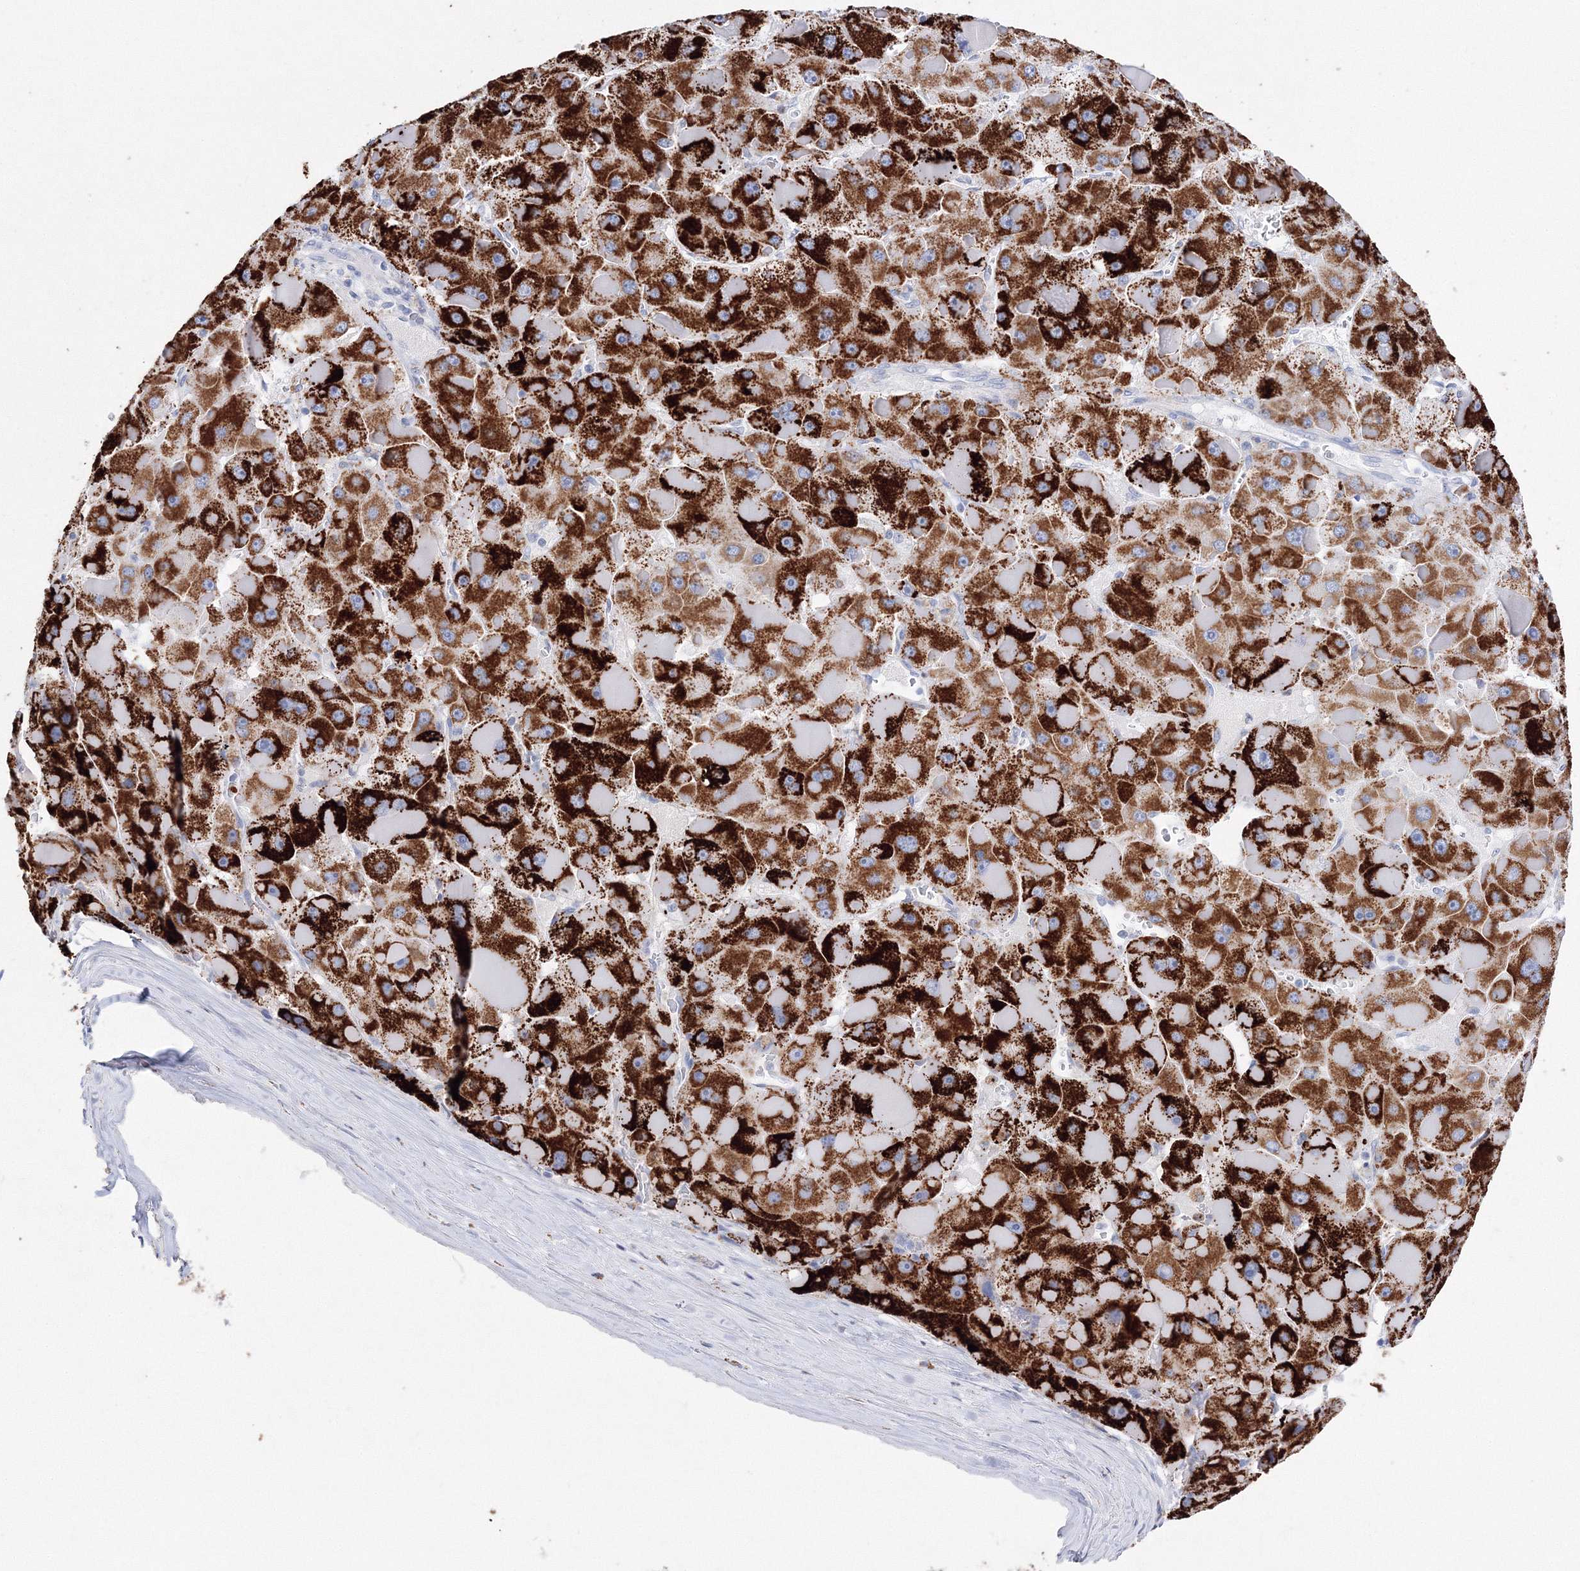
{"staining": {"intensity": "strong", "quantity": ">75%", "location": "cytoplasmic/membranous"}, "tissue": "liver cancer", "cell_type": "Tumor cells", "image_type": "cancer", "snomed": [{"axis": "morphology", "description": "Carcinoma, Hepatocellular, NOS"}, {"axis": "topography", "description": "Liver"}], "caption": "Liver hepatocellular carcinoma stained with immunohistochemistry exhibits strong cytoplasmic/membranous positivity in approximately >75% of tumor cells. The protein of interest is stained brown, and the nuclei are stained in blue (DAB IHC with brightfield microscopy, high magnification).", "gene": "MERTK", "patient": {"sex": "female", "age": 73}}